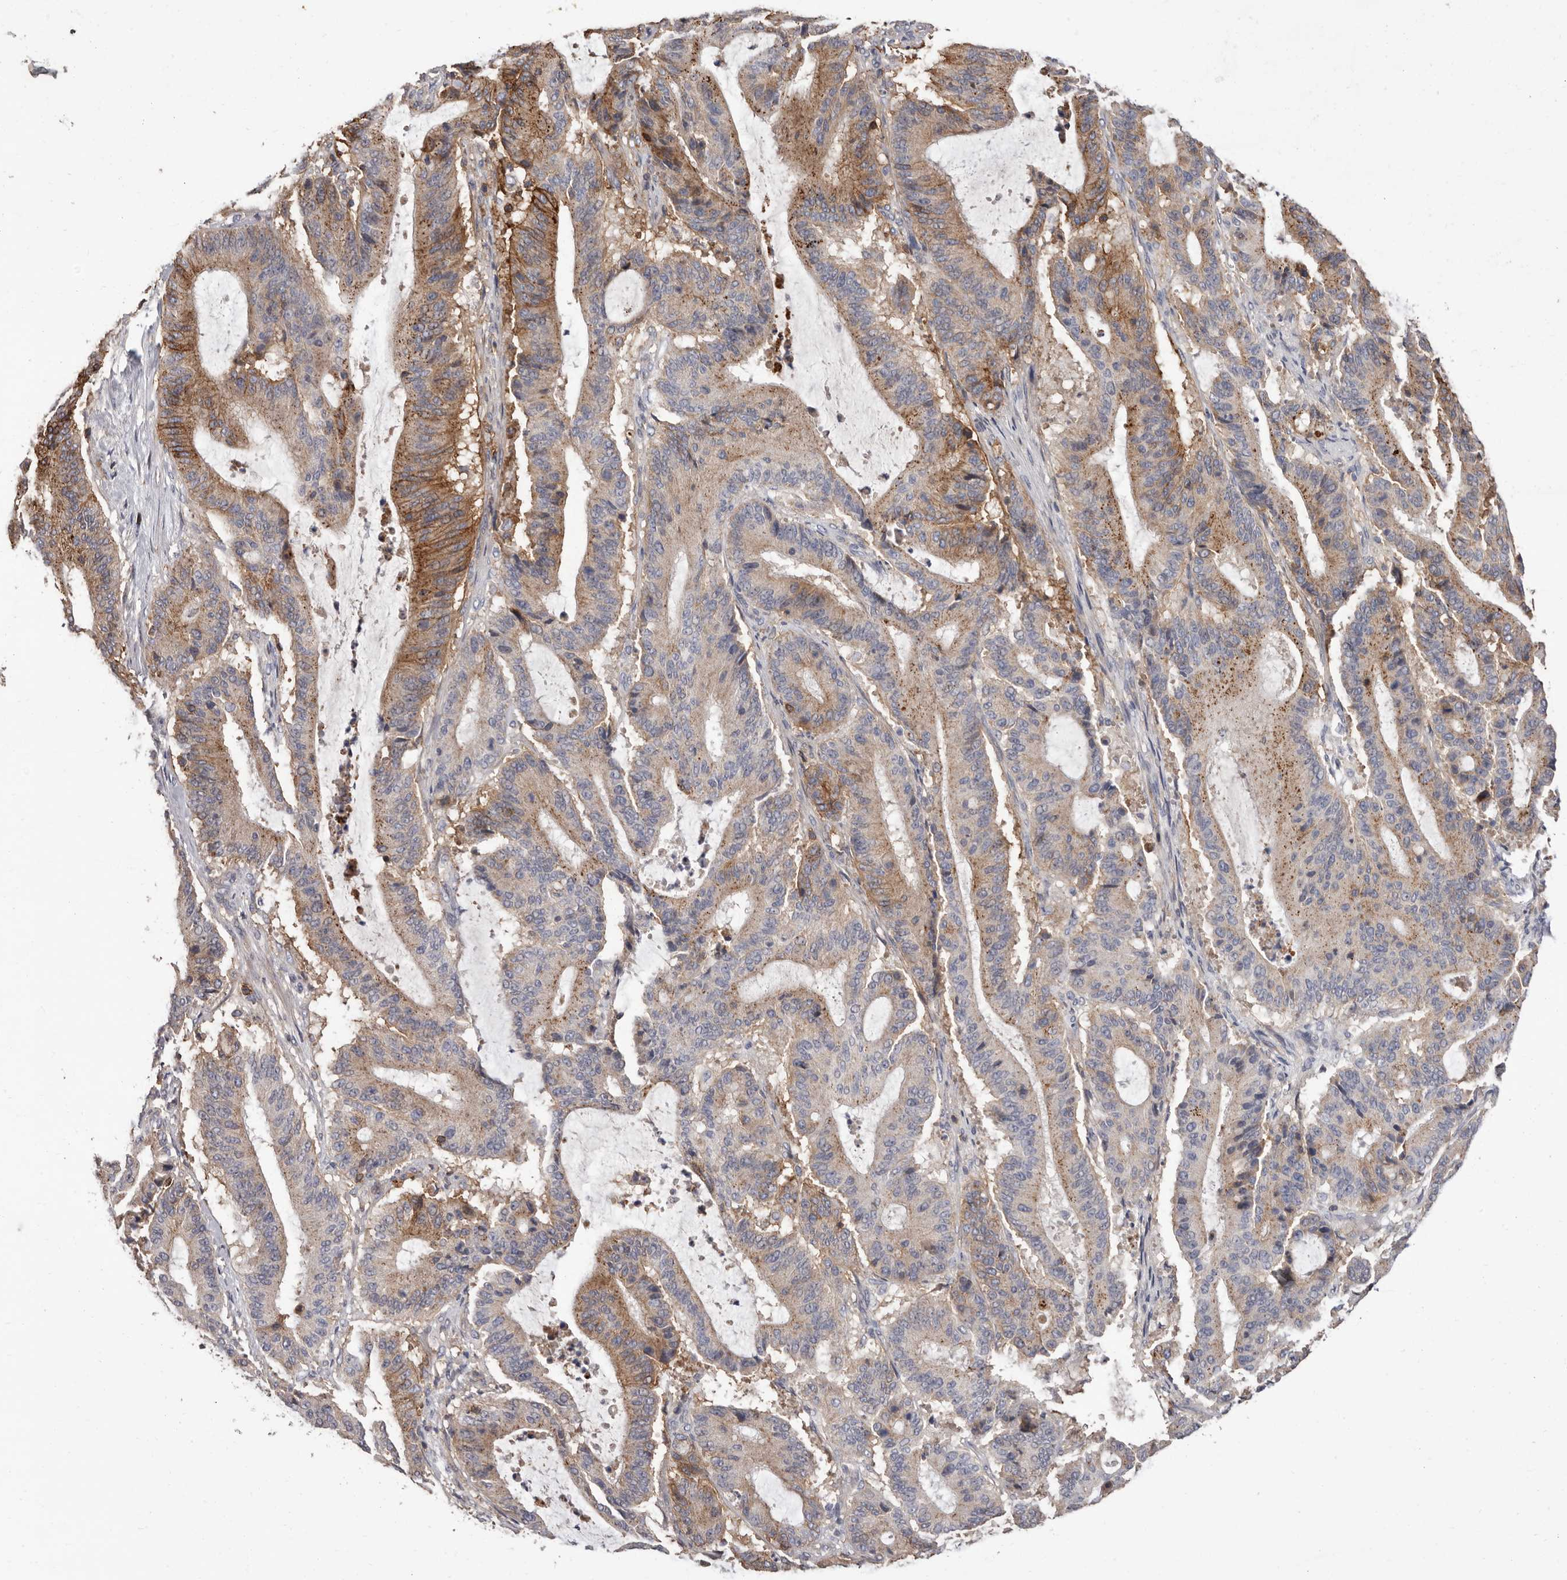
{"staining": {"intensity": "moderate", "quantity": "<25%", "location": "cytoplasmic/membranous"}, "tissue": "liver cancer", "cell_type": "Tumor cells", "image_type": "cancer", "snomed": [{"axis": "morphology", "description": "Cholangiocarcinoma"}, {"axis": "topography", "description": "Liver"}], "caption": "DAB (3,3'-diaminobenzidine) immunohistochemical staining of liver cancer (cholangiocarcinoma) demonstrates moderate cytoplasmic/membranous protein positivity in approximately <25% of tumor cells.", "gene": "MMACHC", "patient": {"sex": "female", "age": 73}}